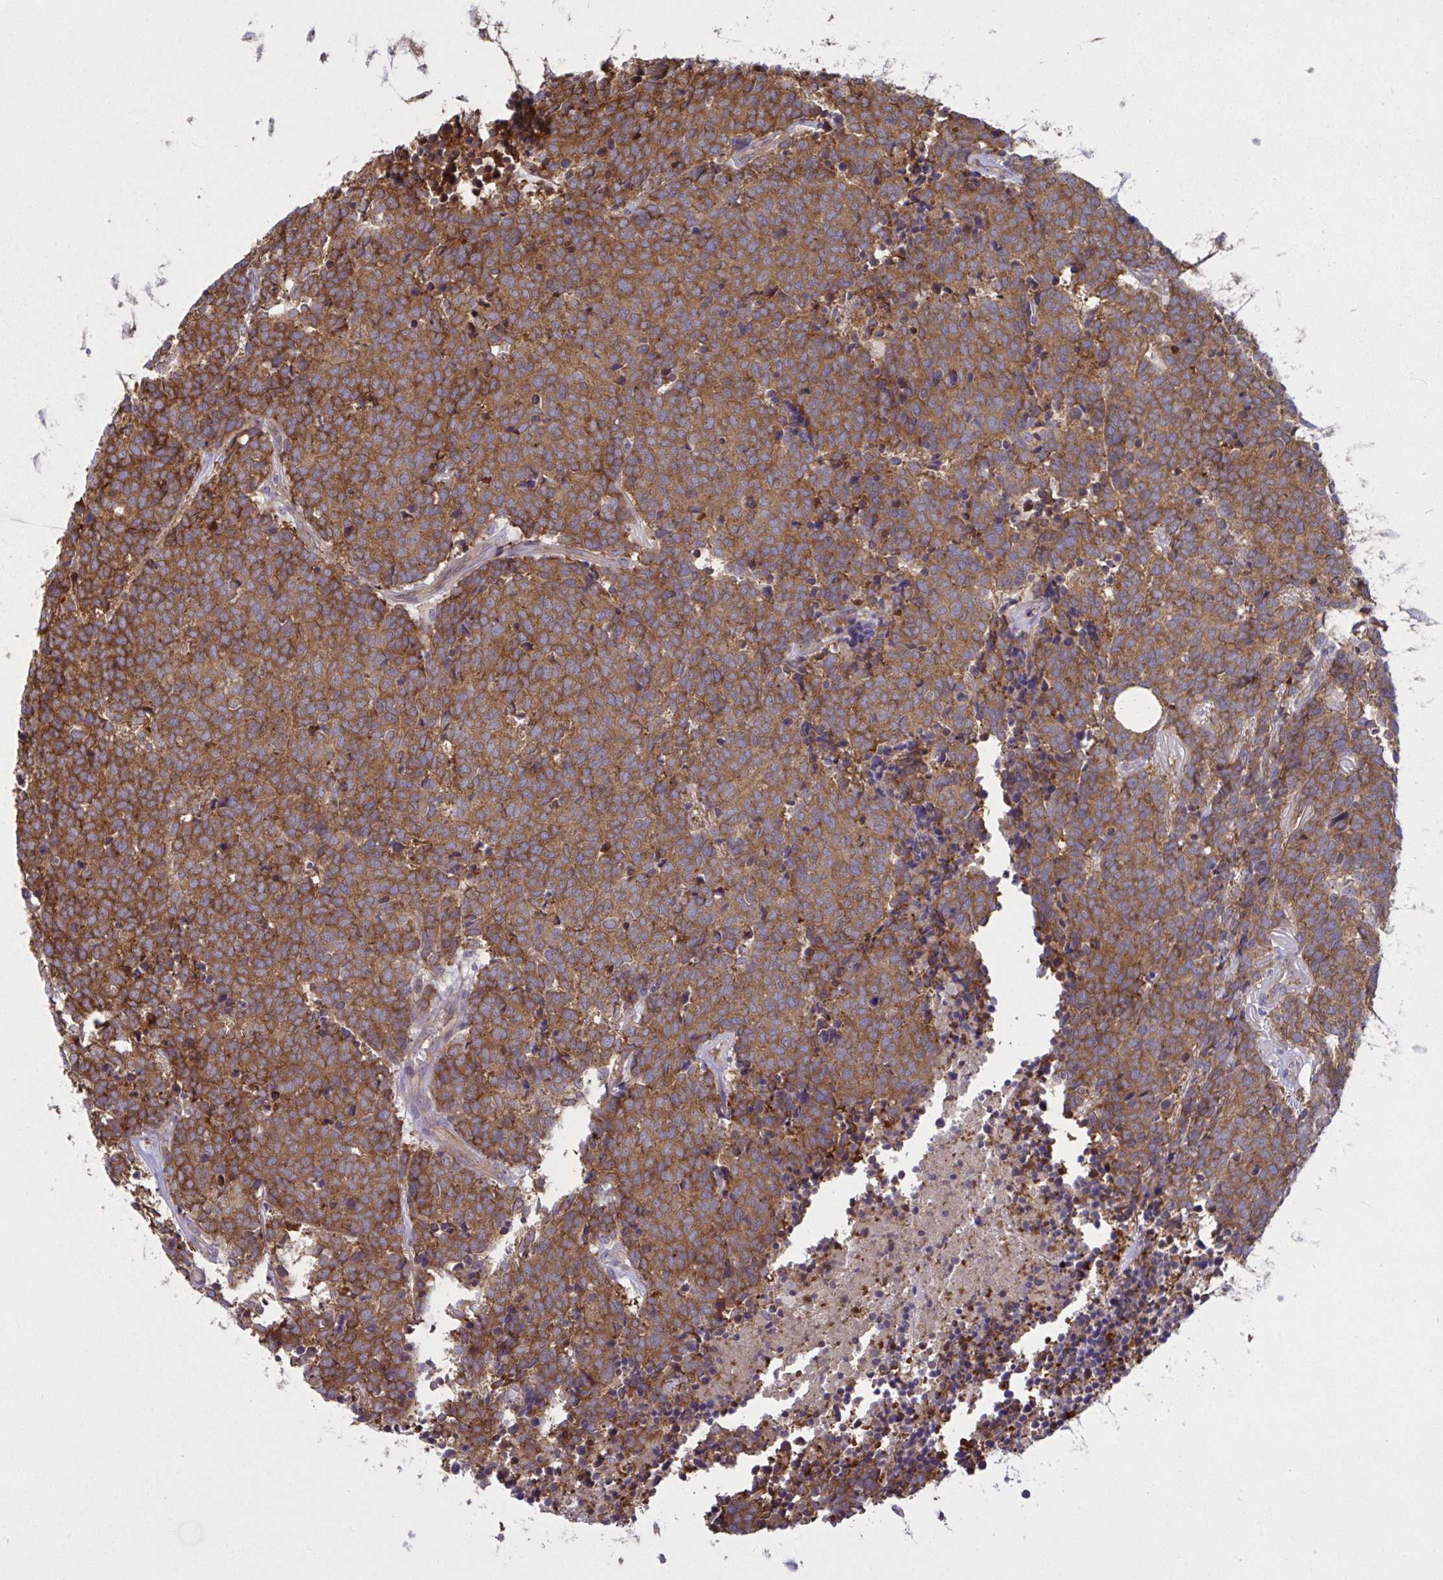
{"staining": {"intensity": "moderate", "quantity": ">75%", "location": "cytoplasmic/membranous"}, "tissue": "carcinoid", "cell_type": "Tumor cells", "image_type": "cancer", "snomed": [{"axis": "morphology", "description": "Carcinoid, malignant, NOS"}, {"axis": "topography", "description": "Skin"}], "caption": "IHC of human carcinoid exhibits medium levels of moderate cytoplasmic/membranous staining in about >75% of tumor cells. (brown staining indicates protein expression, while blue staining denotes nuclei).", "gene": "PRRT4", "patient": {"sex": "female", "age": 79}}